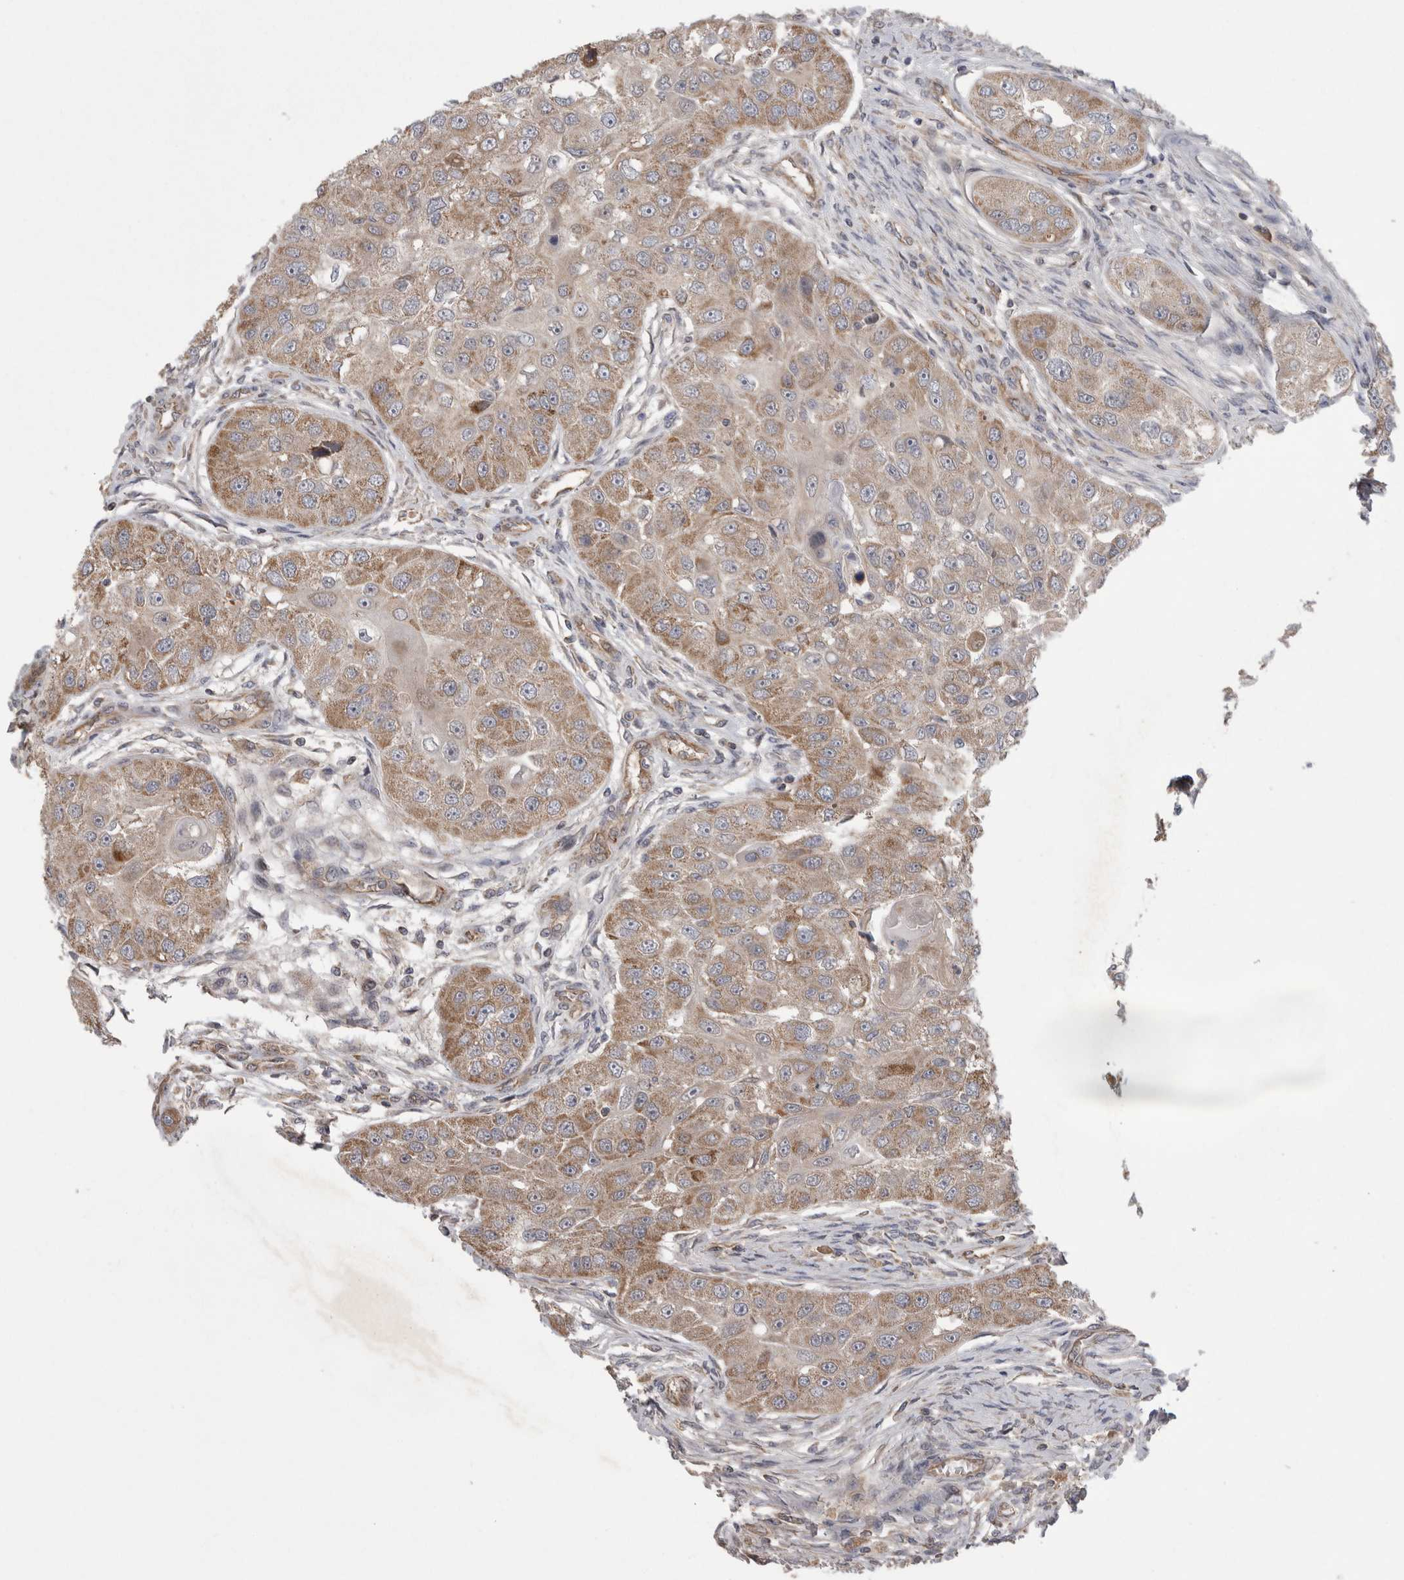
{"staining": {"intensity": "moderate", "quantity": ">75%", "location": "cytoplasmic/membranous"}, "tissue": "head and neck cancer", "cell_type": "Tumor cells", "image_type": "cancer", "snomed": [{"axis": "morphology", "description": "Normal tissue, NOS"}, {"axis": "morphology", "description": "Squamous cell carcinoma, NOS"}, {"axis": "topography", "description": "Skeletal muscle"}, {"axis": "topography", "description": "Head-Neck"}], "caption": "A brown stain labels moderate cytoplasmic/membranous staining of a protein in human head and neck cancer (squamous cell carcinoma) tumor cells. (brown staining indicates protein expression, while blue staining denotes nuclei).", "gene": "DARS2", "patient": {"sex": "male", "age": 51}}